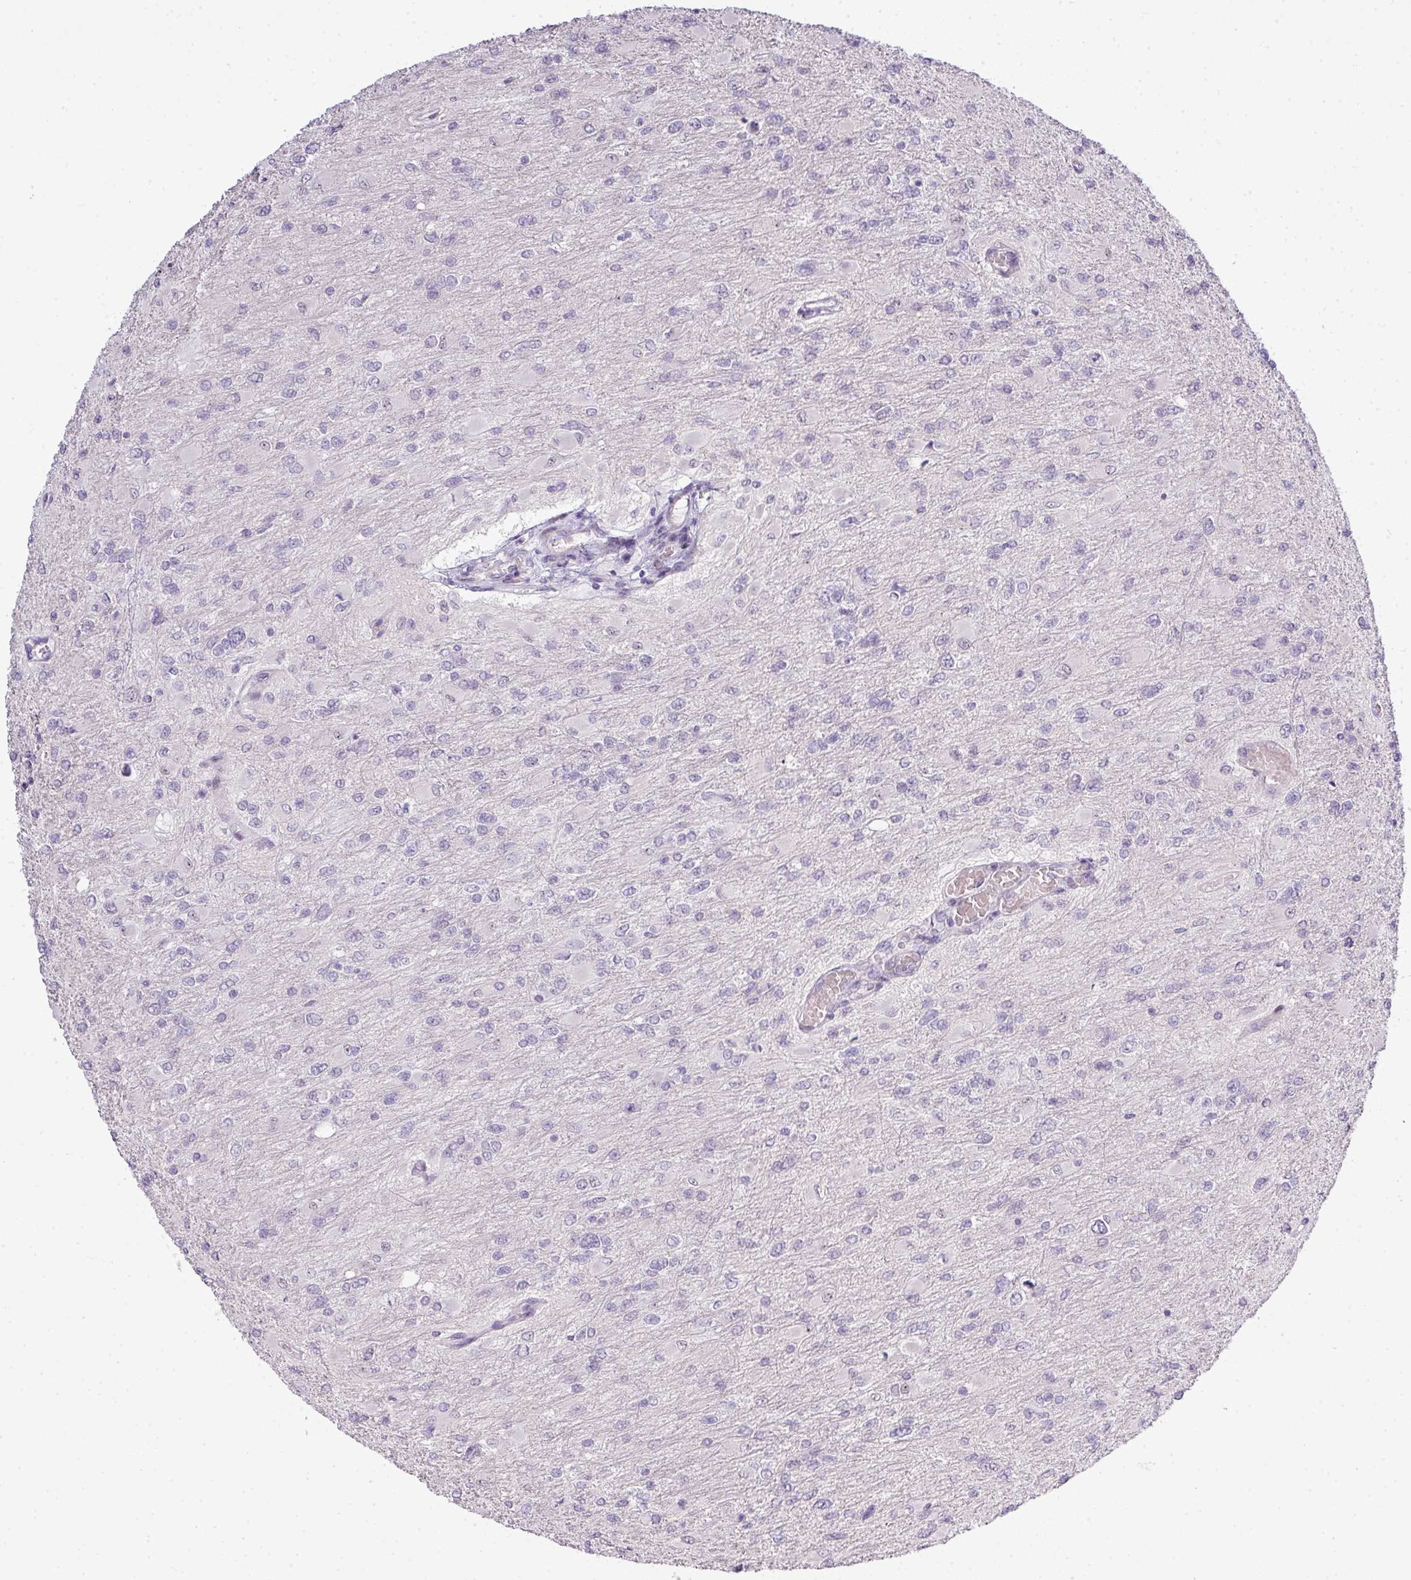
{"staining": {"intensity": "negative", "quantity": "none", "location": "none"}, "tissue": "glioma", "cell_type": "Tumor cells", "image_type": "cancer", "snomed": [{"axis": "morphology", "description": "Glioma, malignant, High grade"}, {"axis": "topography", "description": "Cerebral cortex"}], "caption": "Human malignant glioma (high-grade) stained for a protein using IHC reveals no positivity in tumor cells.", "gene": "ZNF688", "patient": {"sex": "female", "age": 36}}